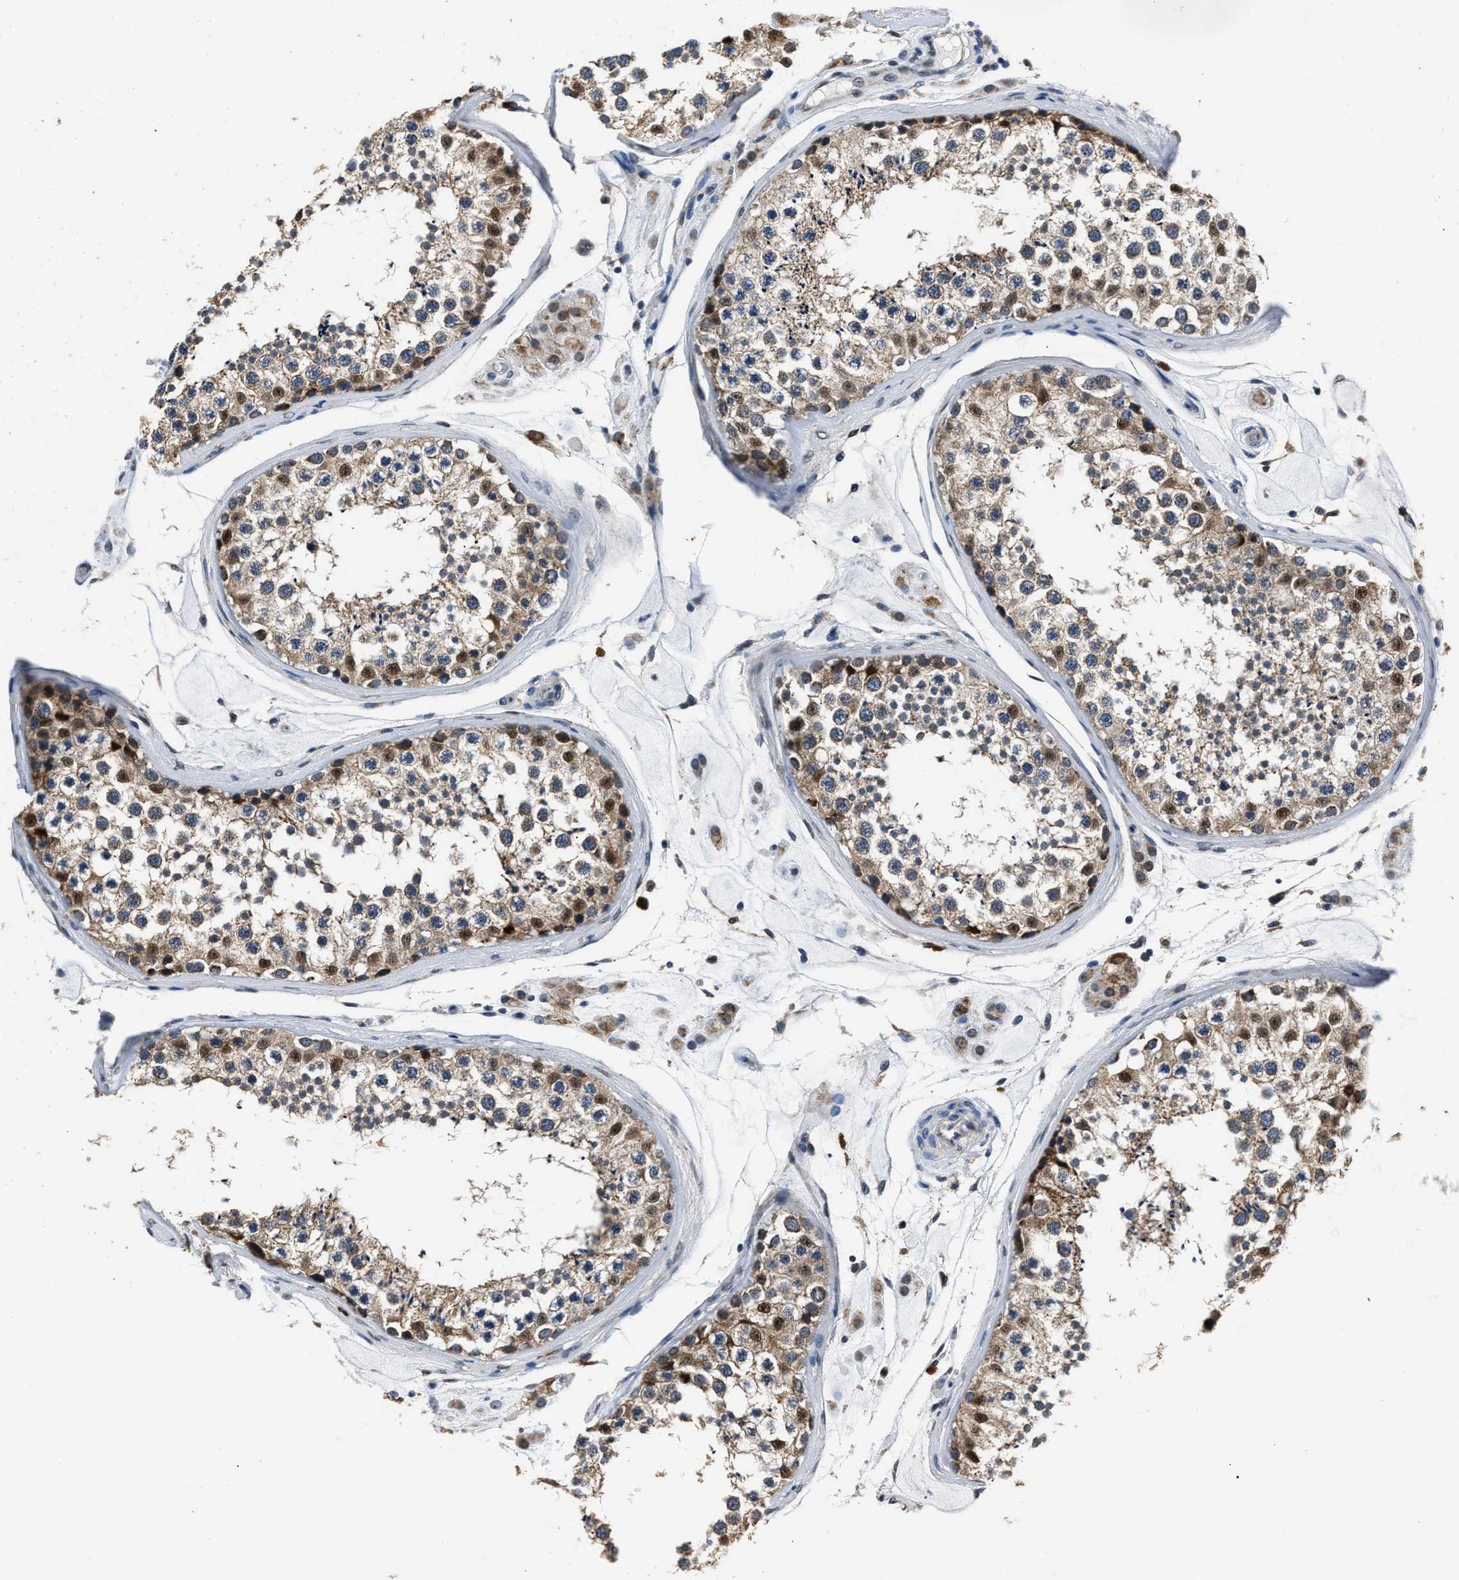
{"staining": {"intensity": "moderate", "quantity": ">75%", "location": "cytoplasmic/membranous,nuclear"}, "tissue": "testis", "cell_type": "Cells in seminiferous ducts", "image_type": "normal", "snomed": [{"axis": "morphology", "description": "Normal tissue, NOS"}, {"axis": "topography", "description": "Testis"}], "caption": "The photomicrograph demonstrates a brown stain indicating the presence of a protein in the cytoplasmic/membranous,nuclear of cells in seminiferous ducts in testis. (Brightfield microscopy of DAB IHC at high magnification).", "gene": "NSUN5", "patient": {"sex": "male", "age": 46}}